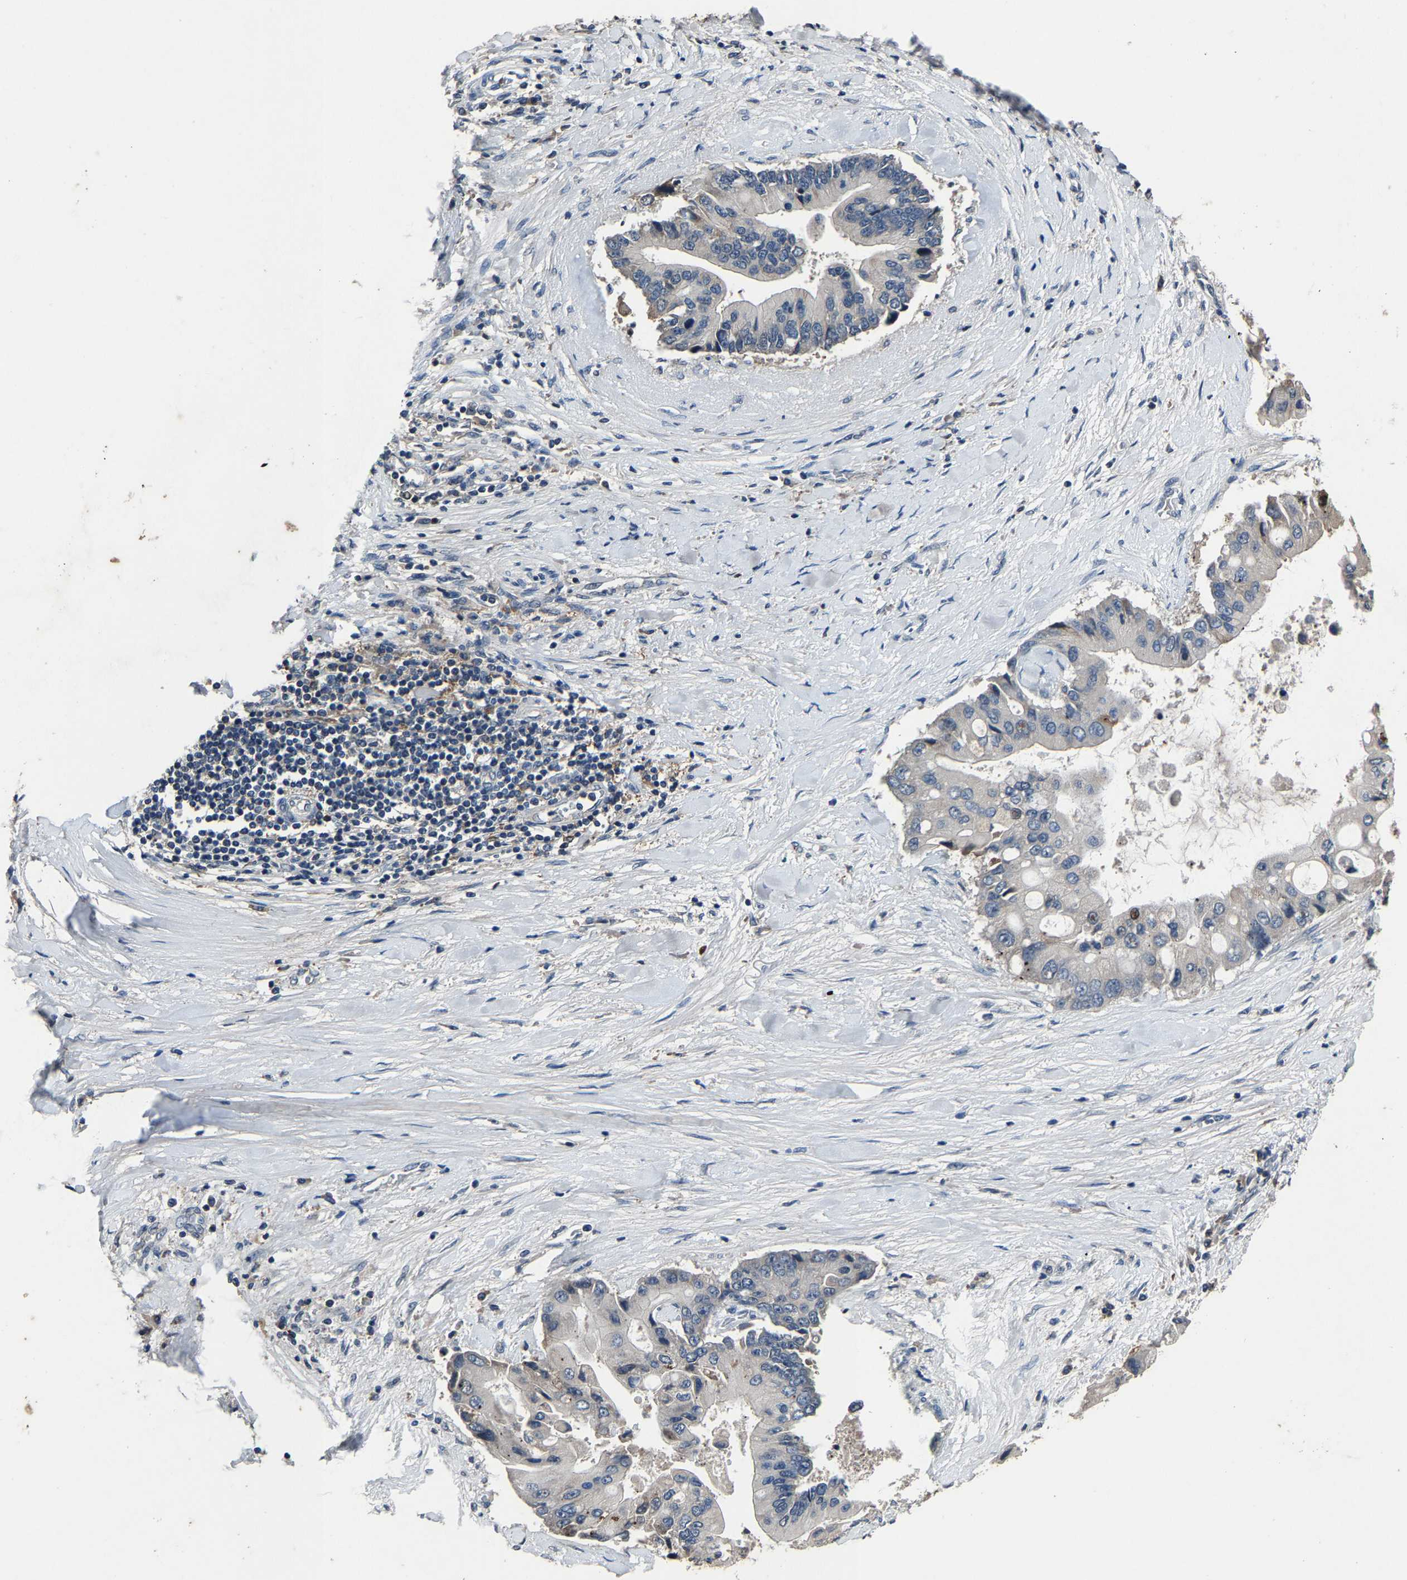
{"staining": {"intensity": "negative", "quantity": "none", "location": "none"}, "tissue": "liver cancer", "cell_type": "Tumor cells", "image_type": "cancer", "snomed": [{"axis": "morphology", "description": "Cholangiocarcinoma"}, {"axis": "topography", "description": "Liver"}], "caption": "Protein analysis of liver cholangiocarcinoma displays no significant staining in tumor cells. Brightfield microscopy of immunohistochemistry (IHC) stained with DAB (brown) and hematoxylin (blue), captured at high magnification.", "gene": "PCNX2", "patient": {"sex": "male", "age": 50}}